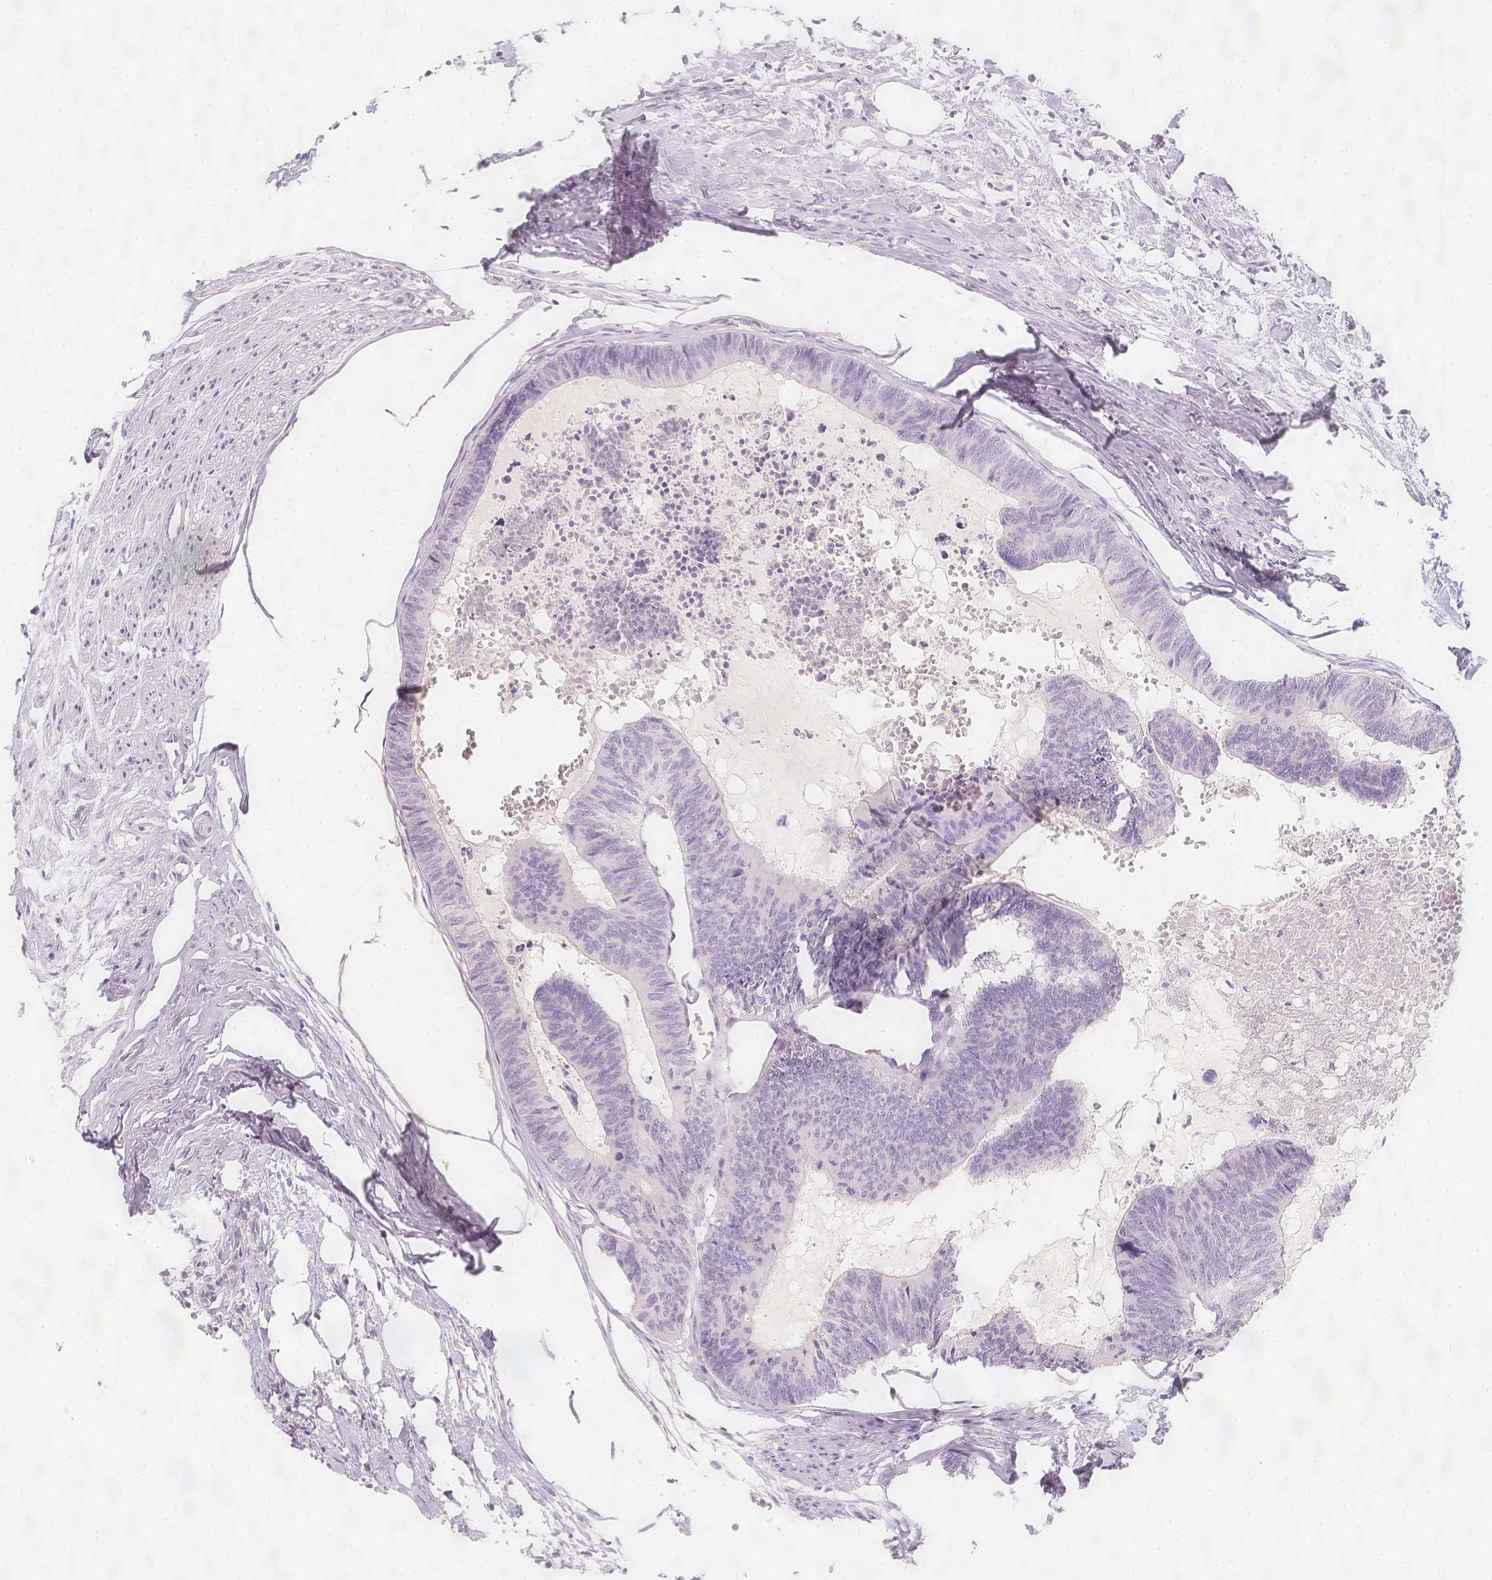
{"staining": {"intensity": "negative", "quantity": "none", "location": "none"}, "tissue": "colorectal cancer", "cell_type": "Tumor cells", "image_type": "cancer", "snomed": [{"axis": "morphology", "description": "Adenocarcinoma, NOS"}, {"axis": "topography", "description": "Colon"}, {"axis": "topography", "description": "Rectum"}], "caption": "High magnification brightfield microscopy of colorectal cancer (adenocarcinoma) stained with DAB (3,3'-diaminobenzidine) (brown) and counterstained with hematoxylin (blue): tumor cells show no significant positivity.", "gene": "SLC18A1", "patient": {"sex": "male", "age": 57}}